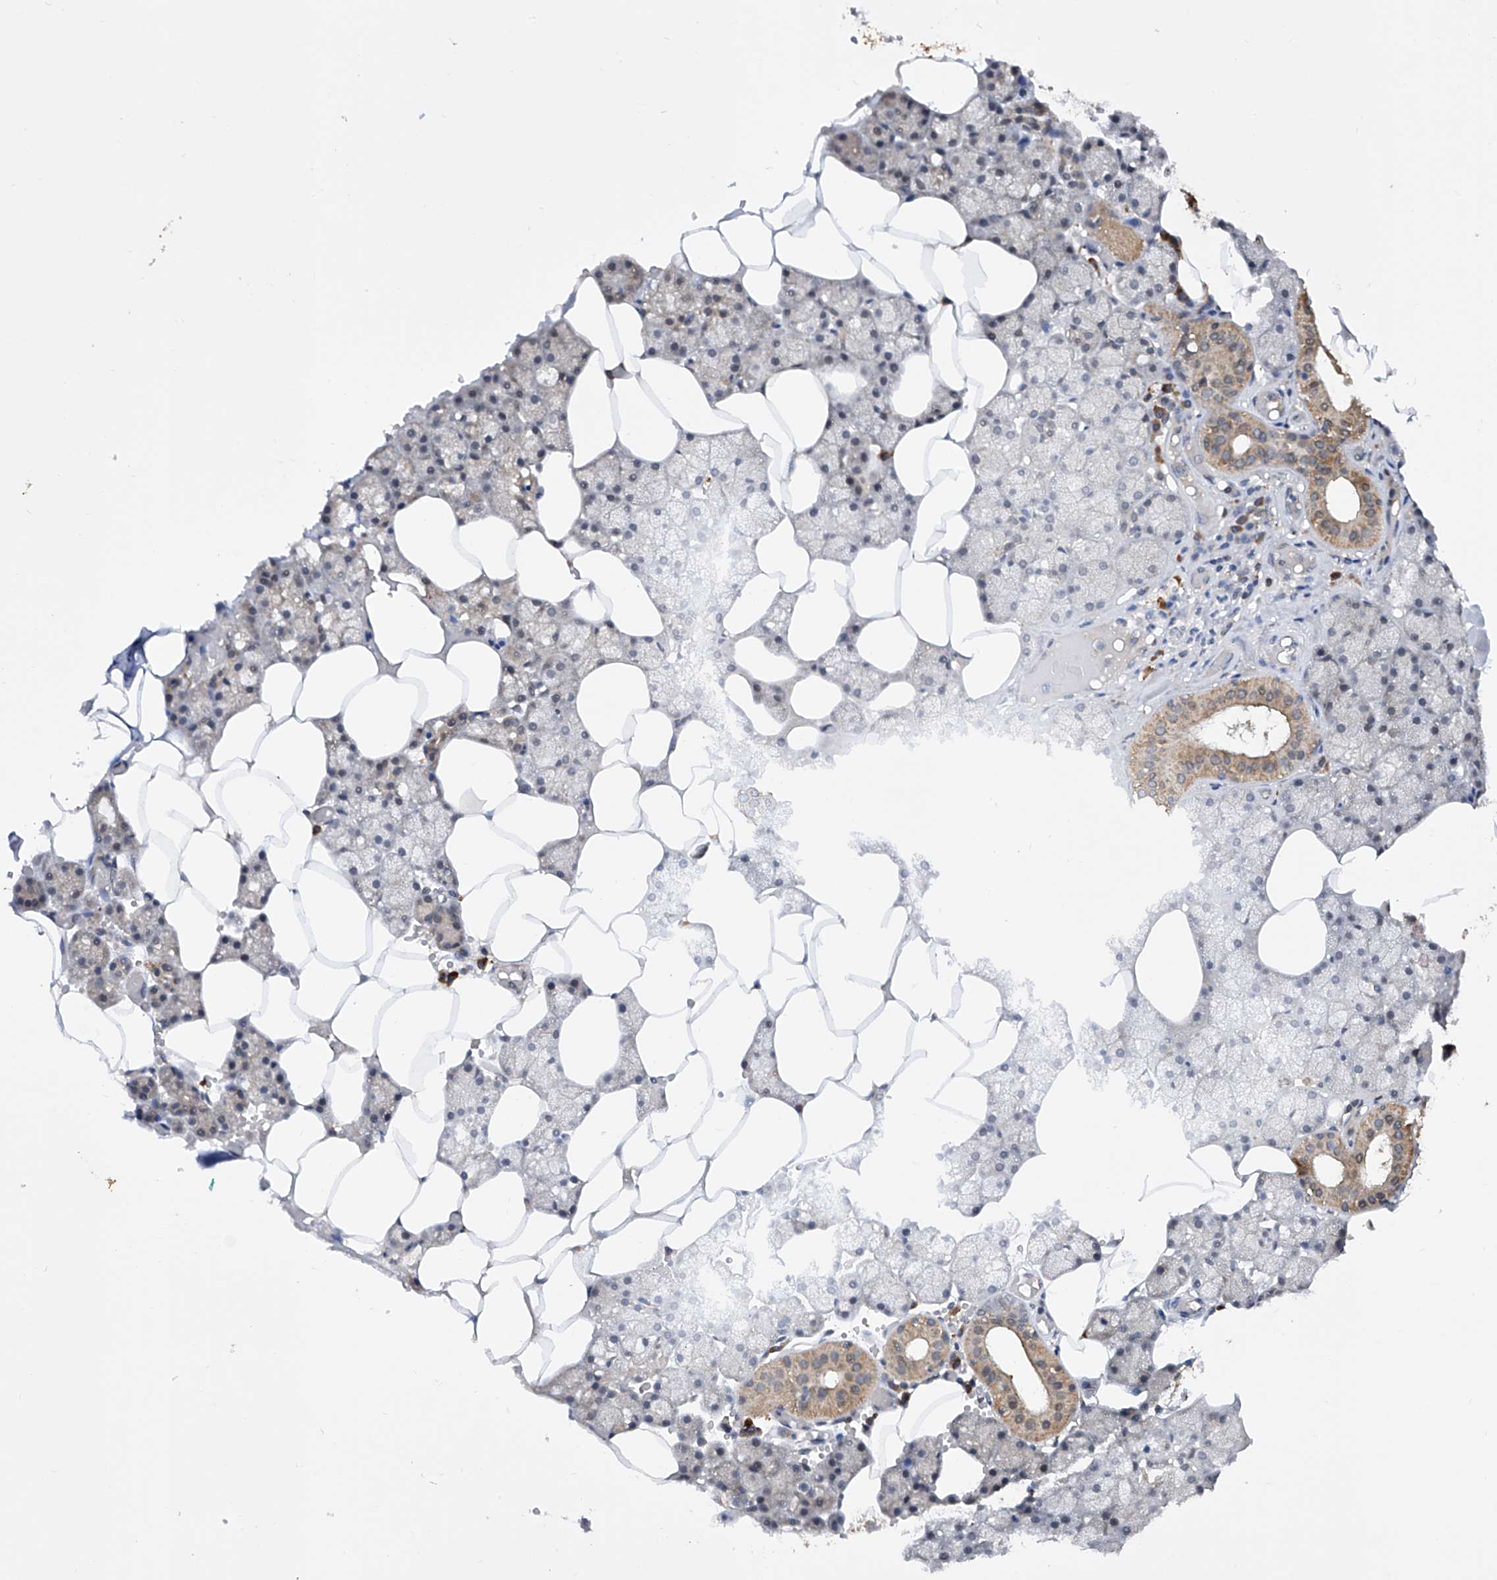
{"staining": {"intensity": "moderate", "quantity": "<25%", "location": "cytoplasmic/membranous"}, "tissue": "salivary gland", "cell_type": "Glandular cells", "image_type": "normal", "snomed": [{"axis": "morphology", "description": "Normal tissue, NOS"}, {"axis": "topography", "description": "Salivary gland"}], "caption": "Moderate cytoplasmic/membranous expression is identified in about <25% of glandular cells in normal salivary gland.", "gene": "USP45", "patient": {"sex": "male", "age": 62}}